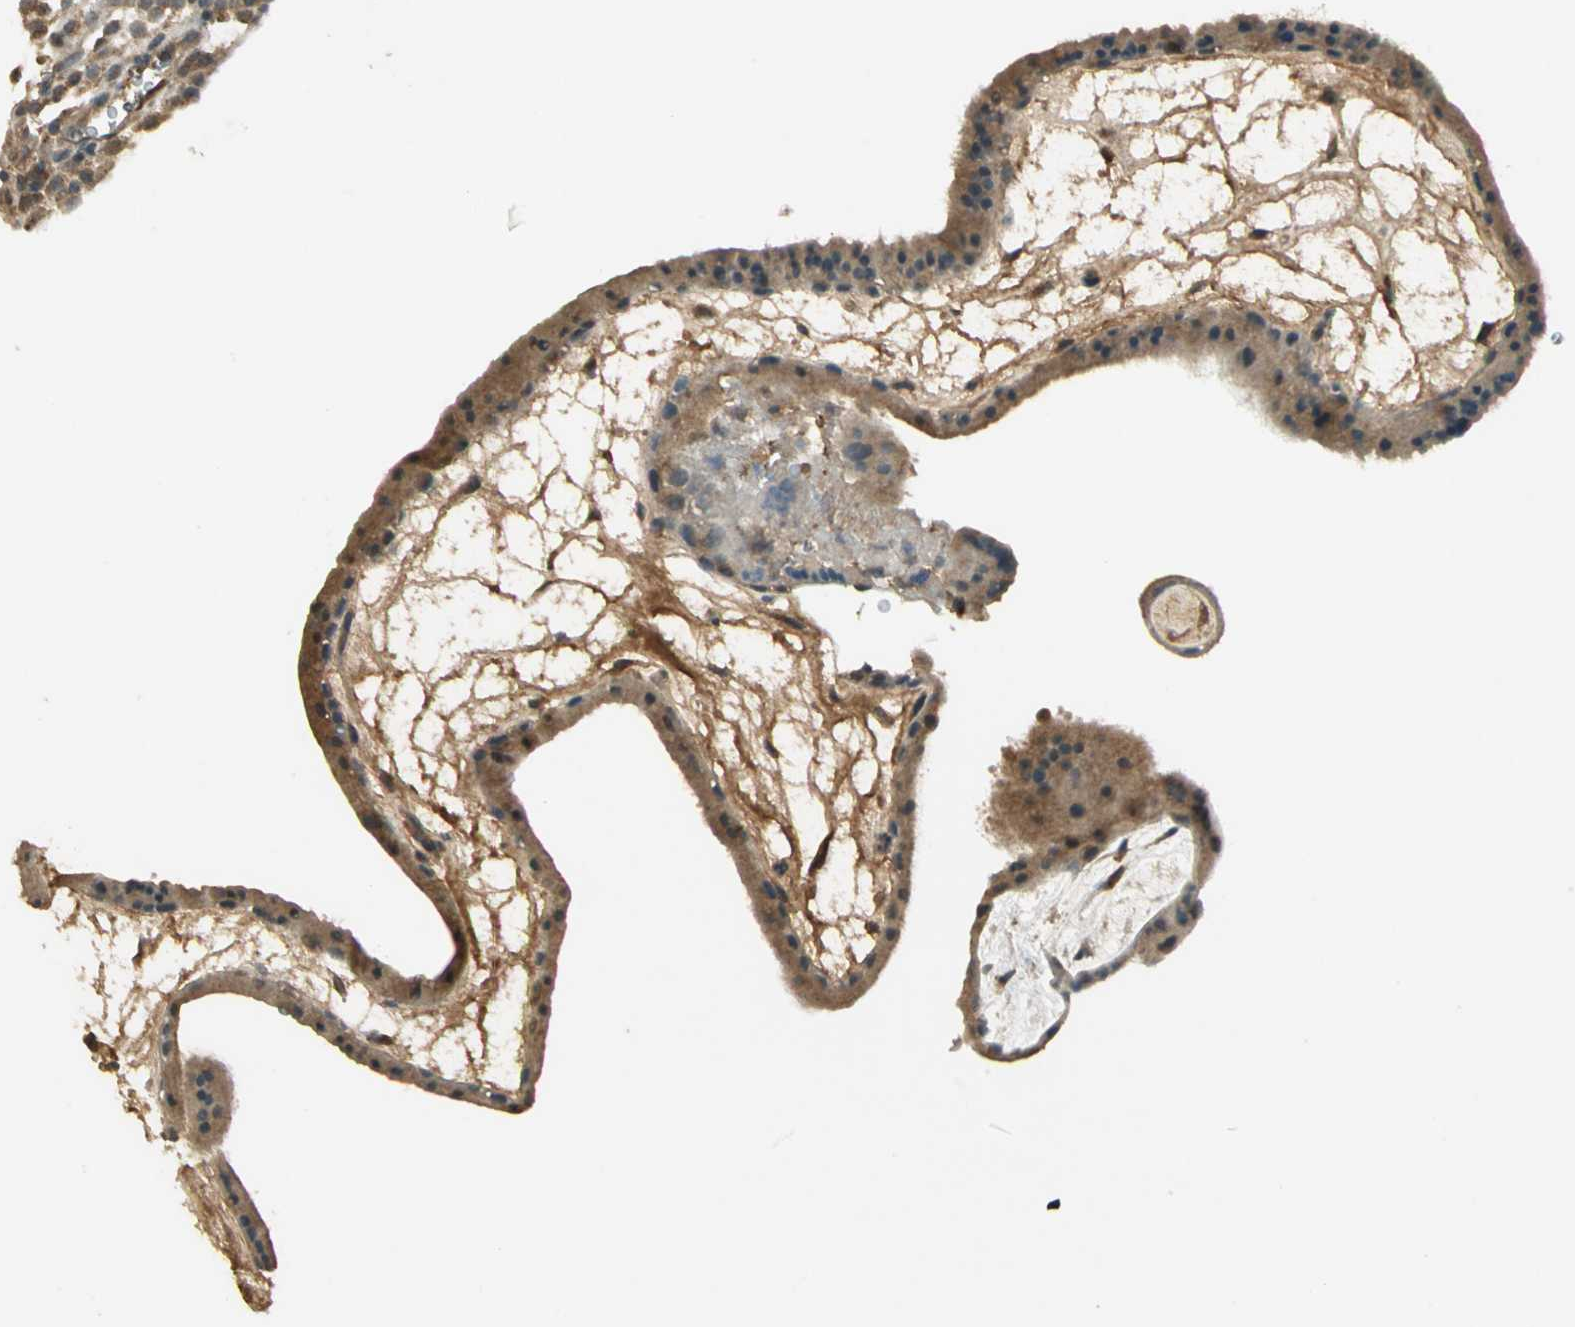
{"staining": {"intensity": "moderate", "quantity": ">75%", "location": "cytoplasmic/membranous"}, "tissue": "placenta", "cell_type": "Decidual cells", "image_type": "normal", "snomed": [{"axis": "morphology", "description": "Normal tissue, NOS"}, {"axis": "topography", "description": "Placenta"}], "caption": "DAB immunohistochemical staining of unremarkable placenta reveals moderate cytoplasmic/membranous protein expression in approximately >75% of decidual cells.", "gene": "KEAP1", "patient": {"sex": "female", "age": 19}}